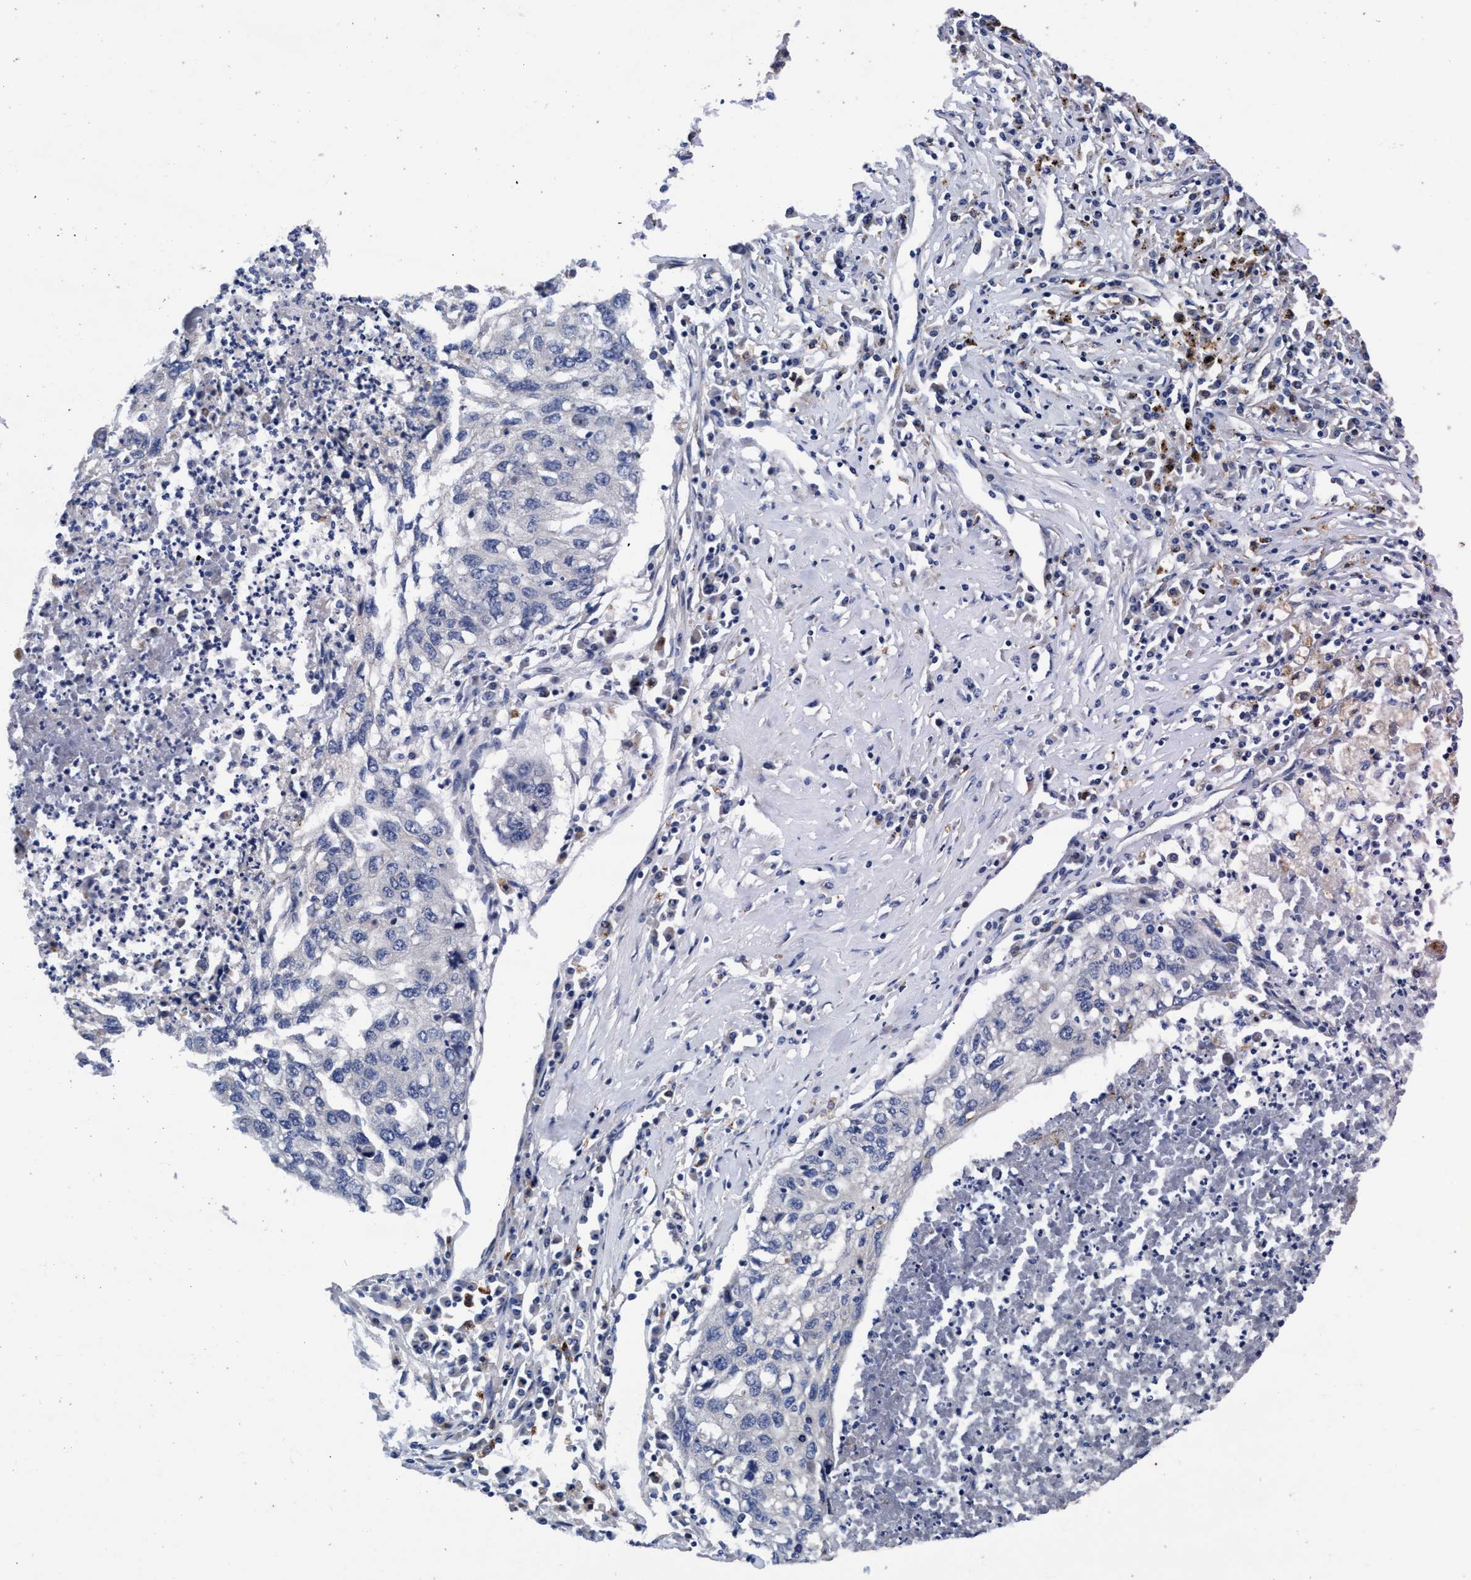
{"staining": {"intensity": "negative", "quantity": "none", "location": "none"}, "tissue": "lung cancer", "cell_type": "Tumor cells", "image_type": "cancer", "snomed": [{"axis": "morphology", "description": "Squamous cell carcinoma, NOS"}, {"axis": "topography", "description": "Lung"}], "caption": "This is an immunohistochemistry histopathology image of human lung cancer (squamous cell carcinoma). There is no positivity in tumor cells.", "gene": "ENDOG", "patient": {"sex": "female", "age": 63}}